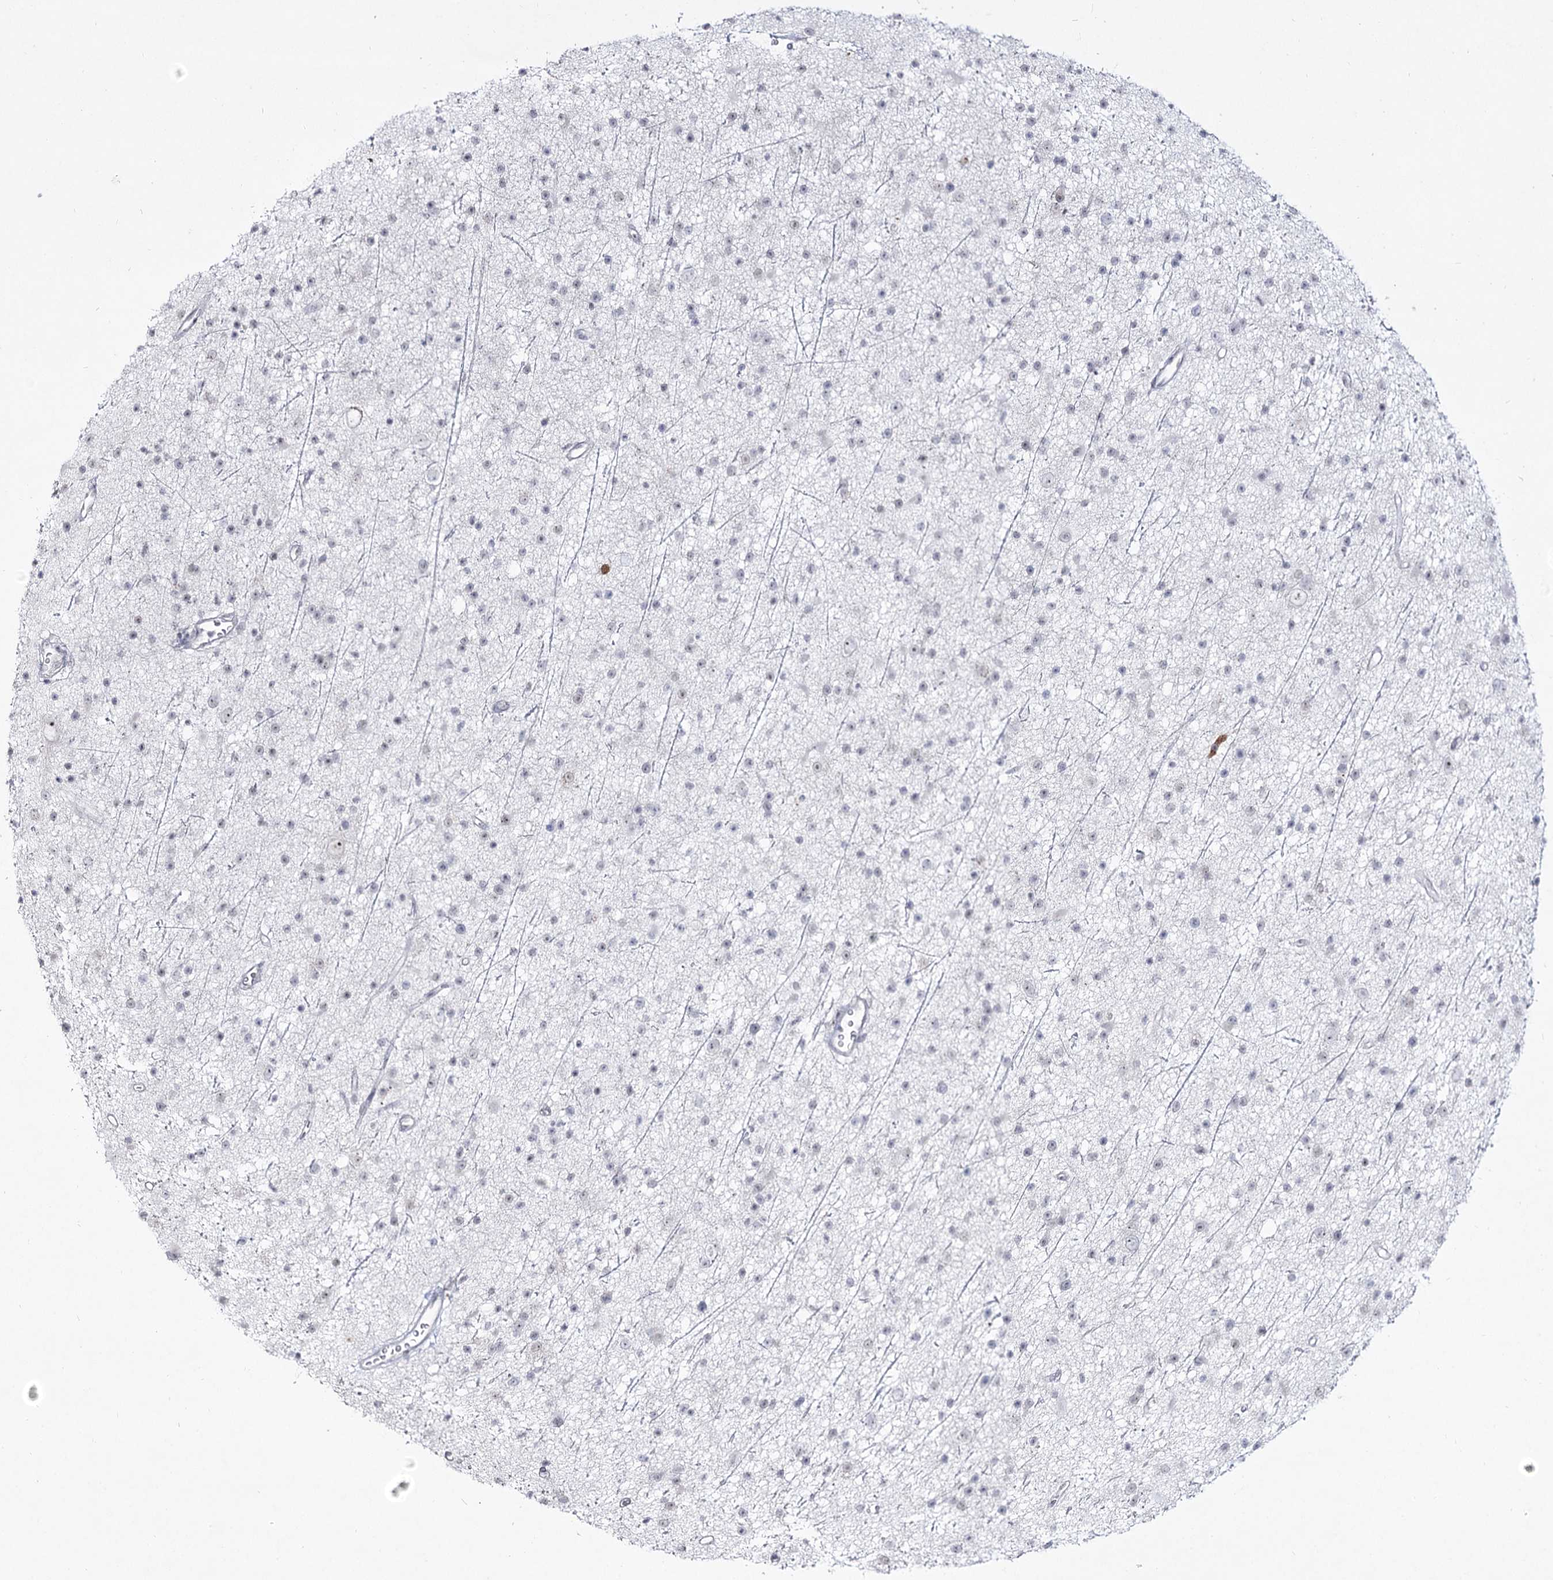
{"staining": {"intensity": "negative", "quantity": "none", "location": "none"}, "tissue": "glioma", "cell_type": "Tumor cells", "image_type": "cancer", "snomed": [{"axis": "morphology", "description": "Glioma, malignant, Low grade"}, {"axis": "topography", "description": "Cerebral cortex"}], "caption": "Low-grade glioma (malignant) stained for a protein using immunohistochemistry demonstrates no expression tumor cells.", "gene": "DDX50", "patient": {"sex": "female", "age": 39}}